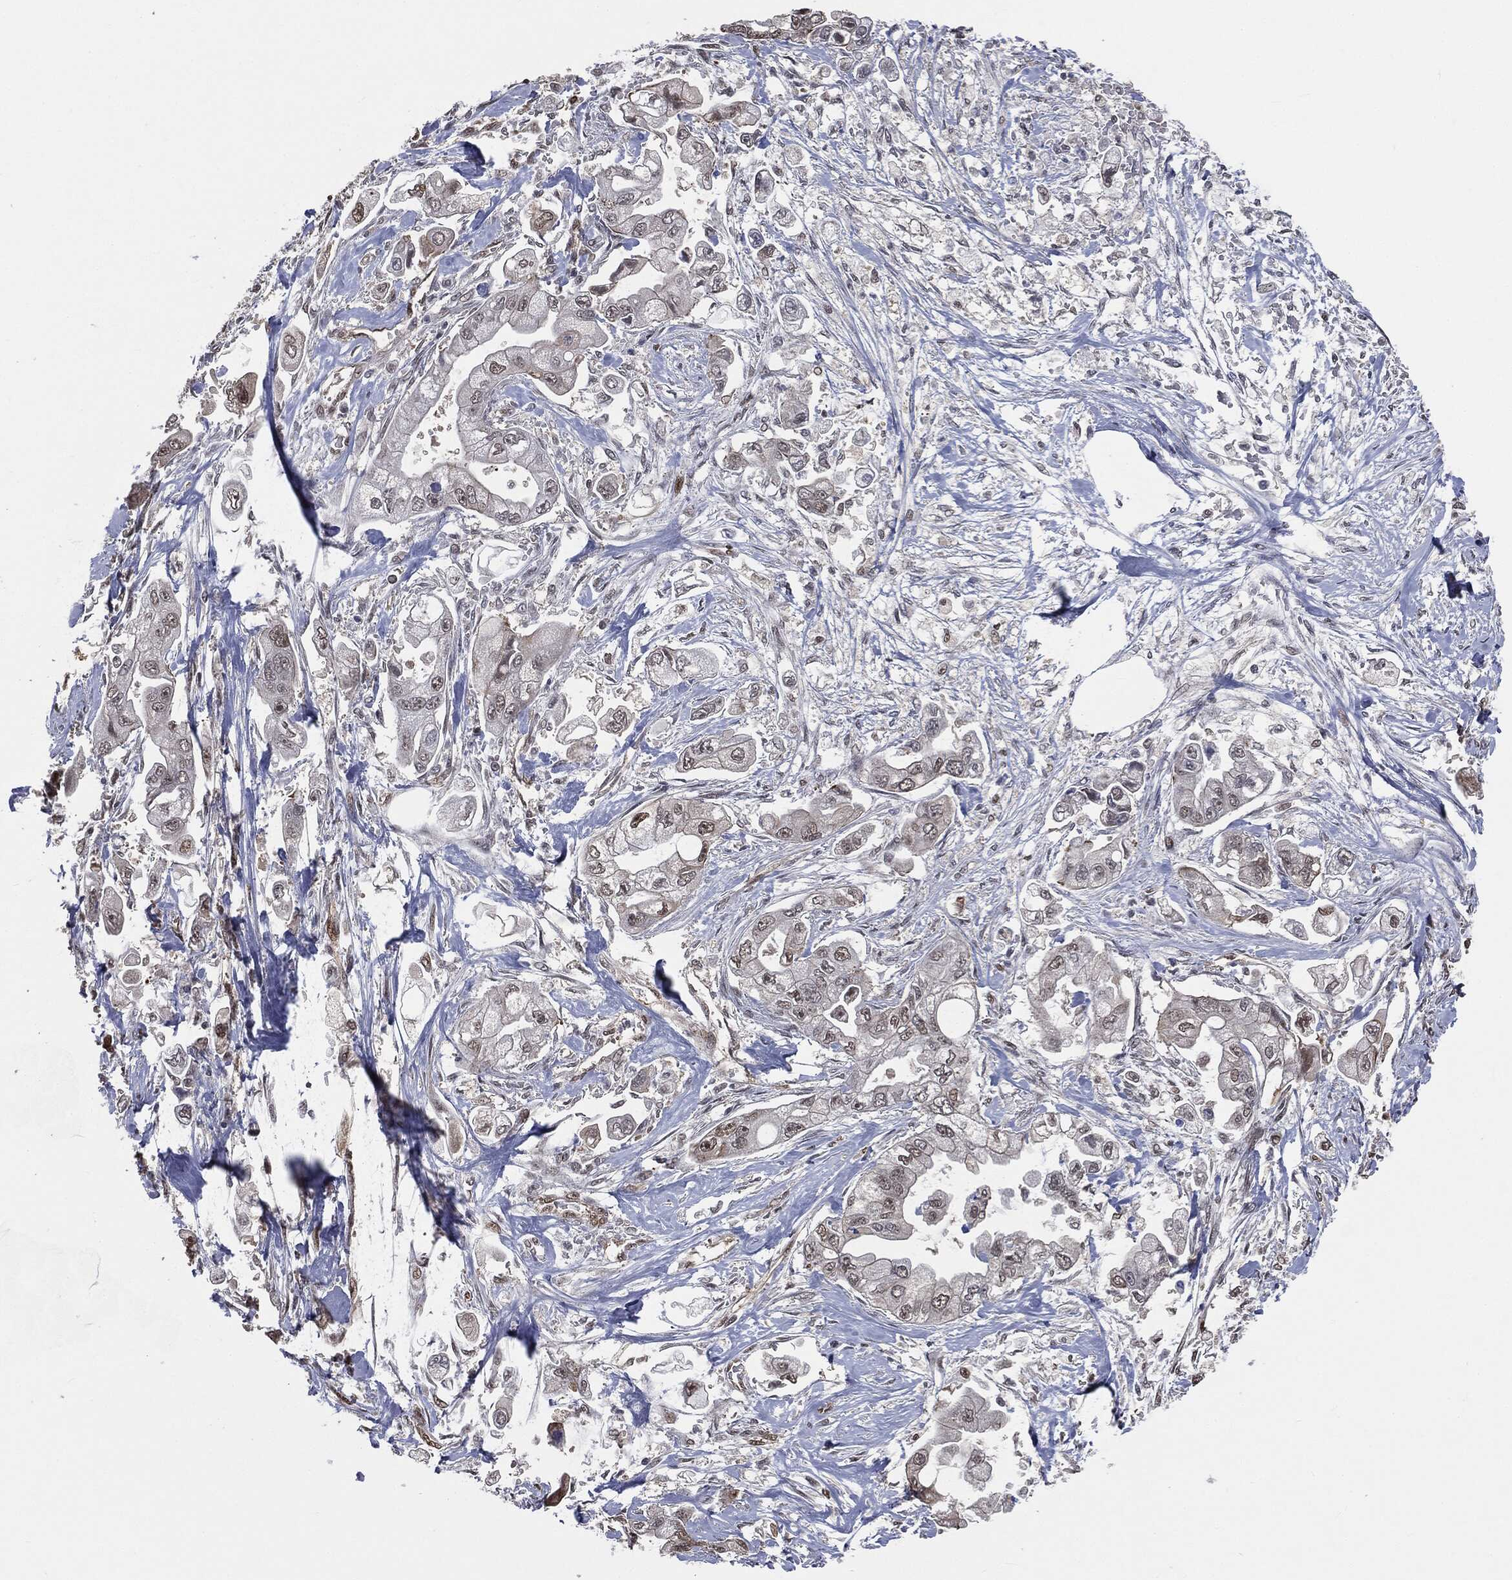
{"staining": {"intensity": "negative", "quantity": "none", "location": "none"}, "tissue": "stomach cancer", "cell_type": "Tumor cells", "image_type": "cancer", "snomed": [{"axis": "morphology", "description": "Adenocarcinoma, NOS"}, {"axis": "topography", "description": "Stomach"}], "caption": "Photomicrograph shows no protein staining in tumor cells of adenocarcinoma (stomach) tissue.", "gene": "SHLD2", "patient": {"sex": "male", "age": 62}}